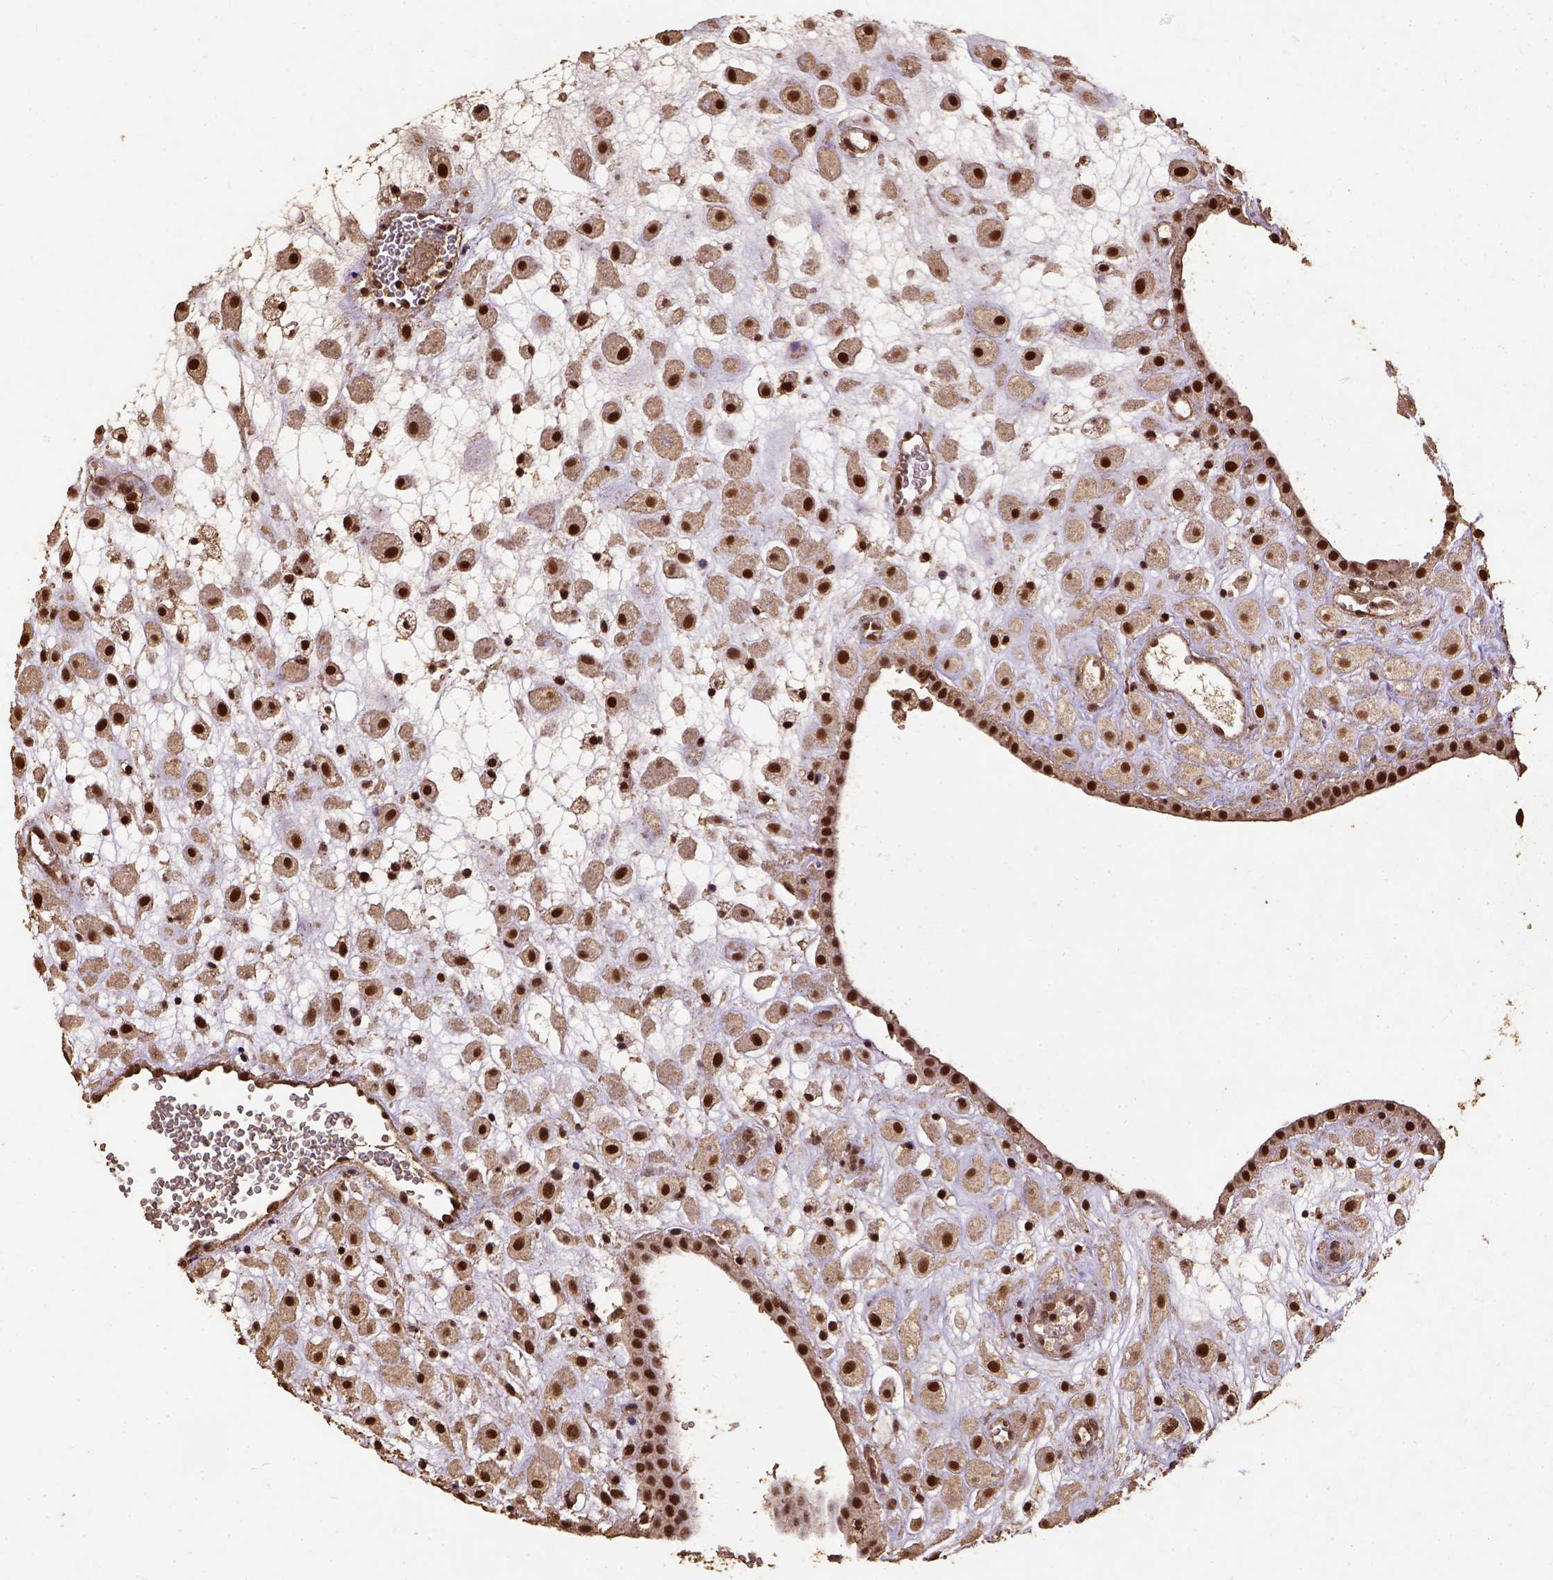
{"staining": {"intensity": "strong", "quantity": ">75%", "location": "nuclear"}, "tissue": "placenta", "cell_type": "Decidual cells", "image_type": "normal", "snomed": [{"axis": "morphology", "description": "Normal tissue, NOS"}, {"axis": "topography", "description": "Placenta"}], "caption": "Immunohistochemical staining of benign placenta displays >75% levels of strong nuclear protein staining in about >75% of decidual cells. Nuclei are stained in blue.", "gene": "NACC1", "patient": {"sex": "female", "age": 24}}